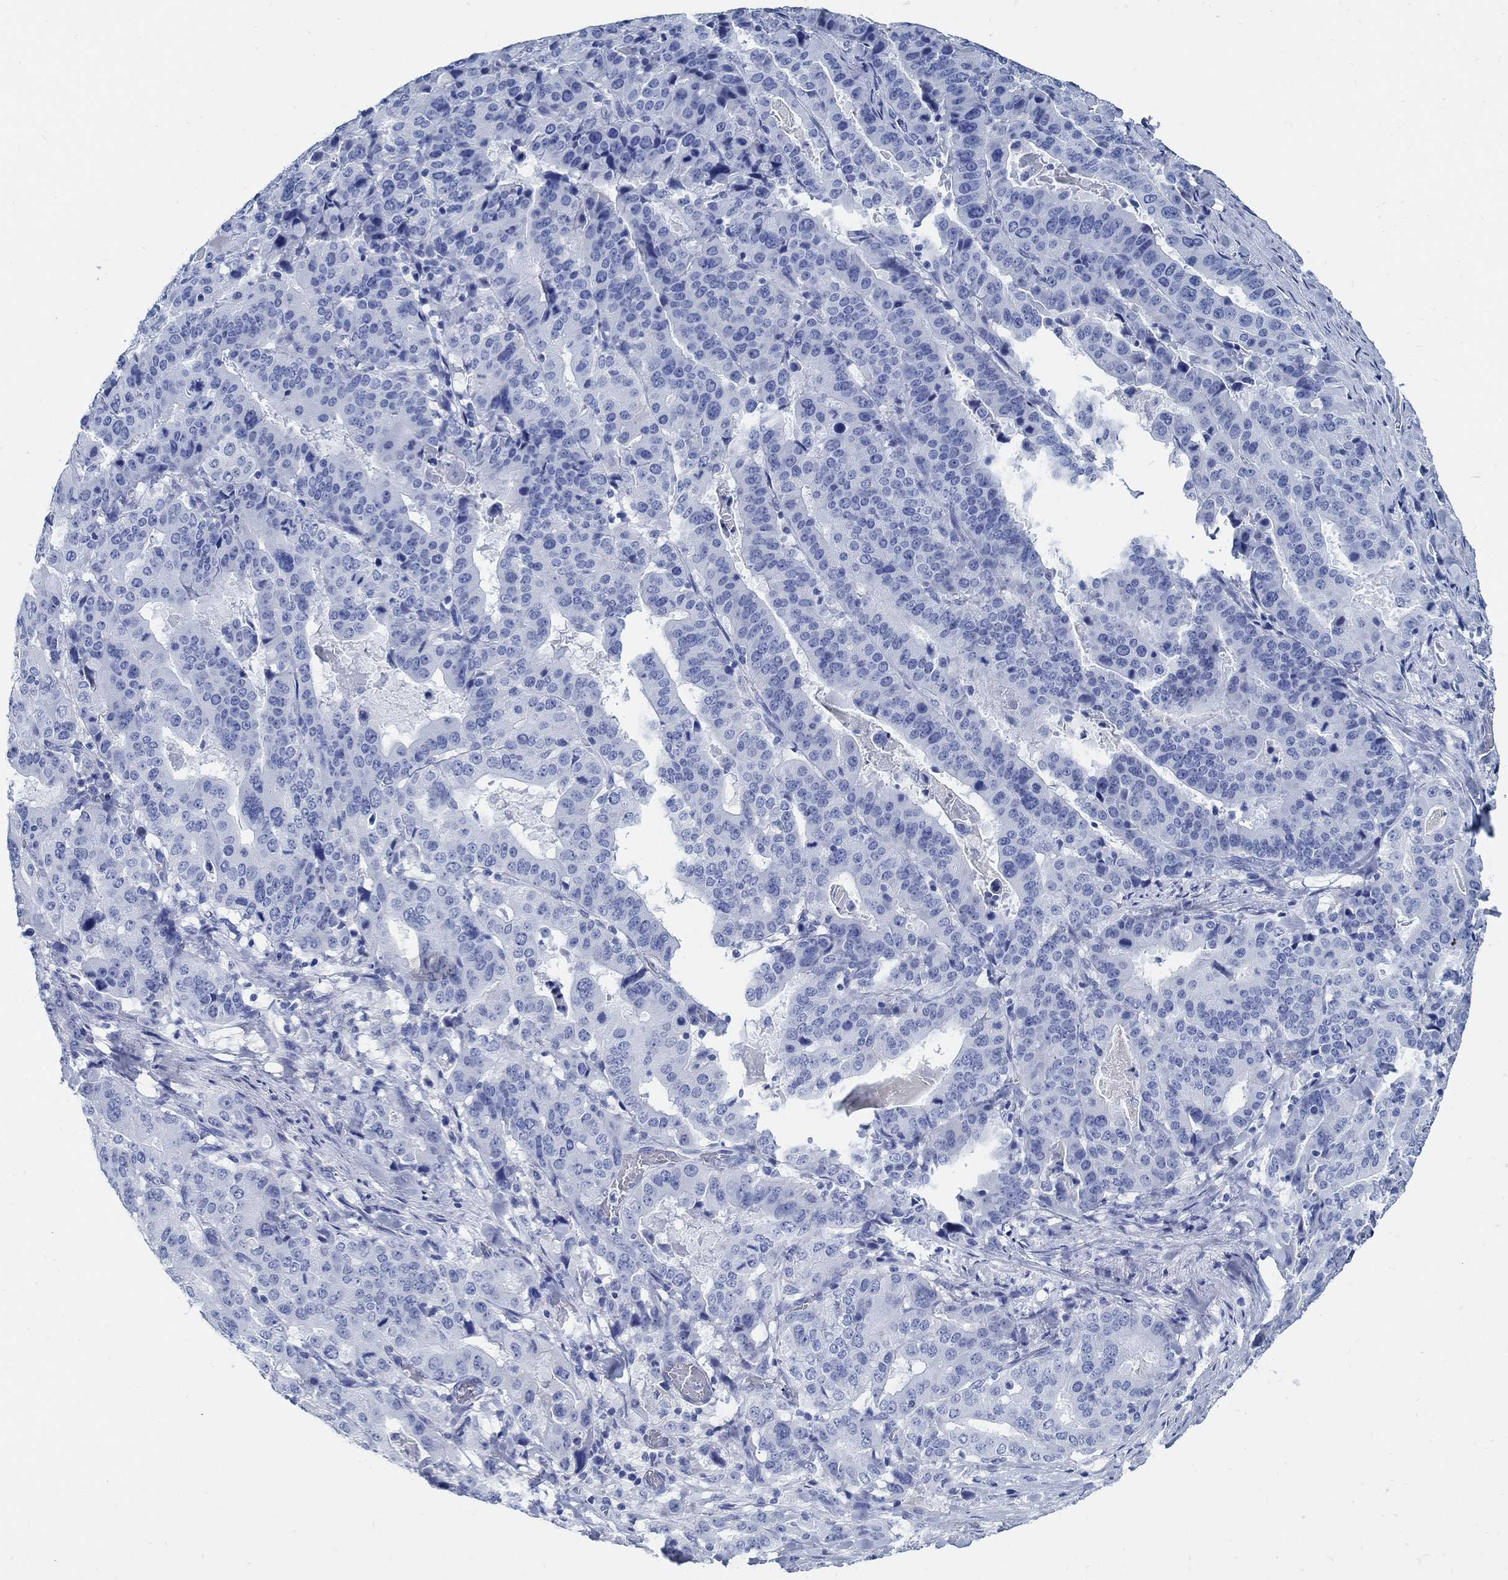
{"staining": {"intensity": "negative", "quantity": "none", "location": "none"}, "tissue": "stomach cancer", "cell_type": "Tumor cells", "image_type": "cancer", "snomed": [{"axis": "morphology", "description": "Adenocarcinoma, NOS"}, {"axis": "topography", "description": "Stomach"}], "caption": "Protein analysis of stomach adenocarcinoma demonstrates no significant staining in tumor cells.", "gene": "SLC45A1", "patient": {"sex": "male", "age": 48}}